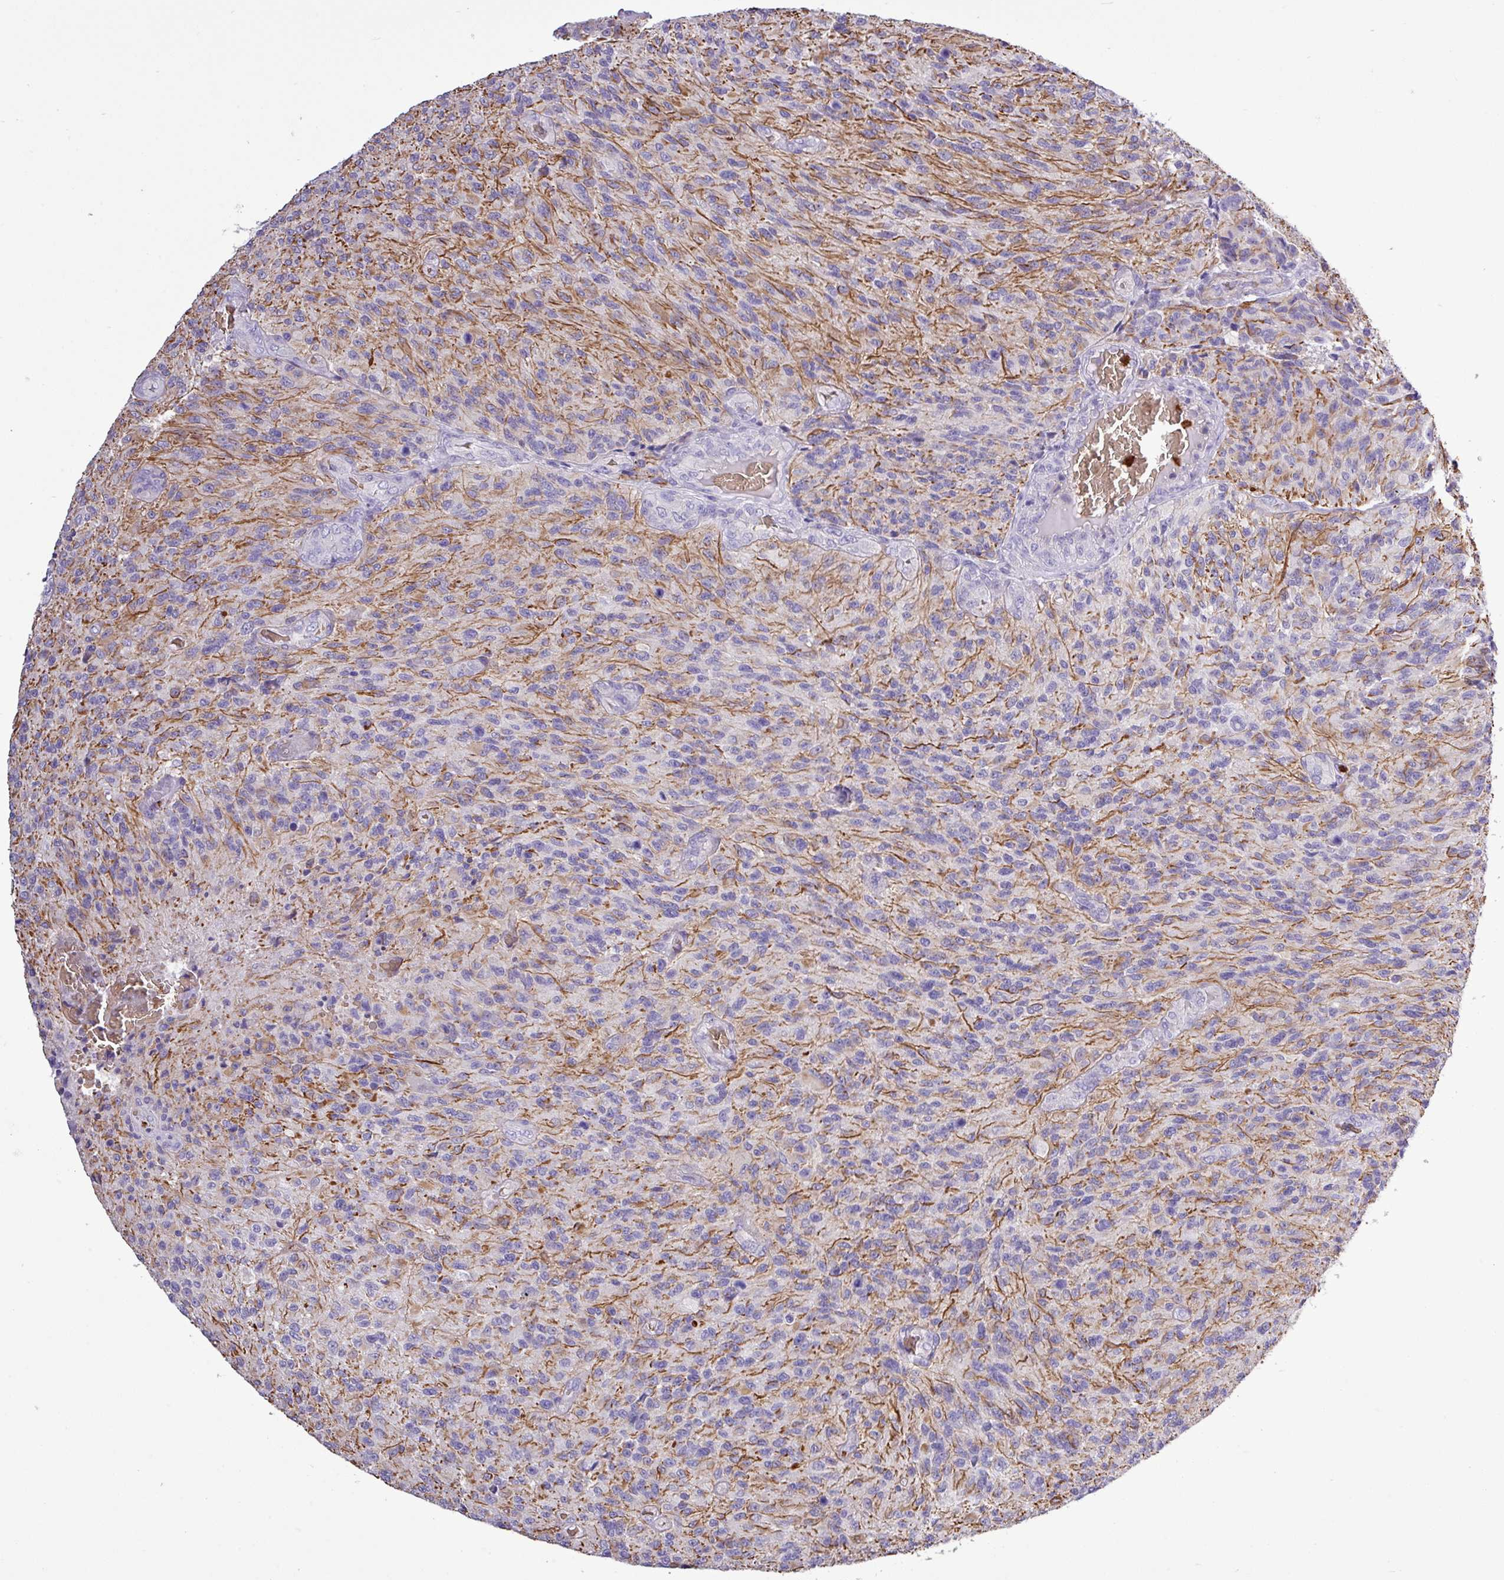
{"staining": {"intensity": "negative", "quantity": "none", "location": "none"}, "tissue": "glioma", "cell_type": "Tumor cells", "image_type": "cancer", "snomed": [{"axis": "morphology", "description": "Normal tissue, NOS"}, {"axis": "morphology", "description": "Glioma, malignant, High grade"}, {"axis": "topography", "description": "Cerebral cortex"}], "caption": "DAB (3,3'-diaminobenzidine) immunohistochemical staining of glioma exhibits no significant expression in tumor cells.", "gene": "MGAT4B", "patient": {"sex": "male", "age": 56}}